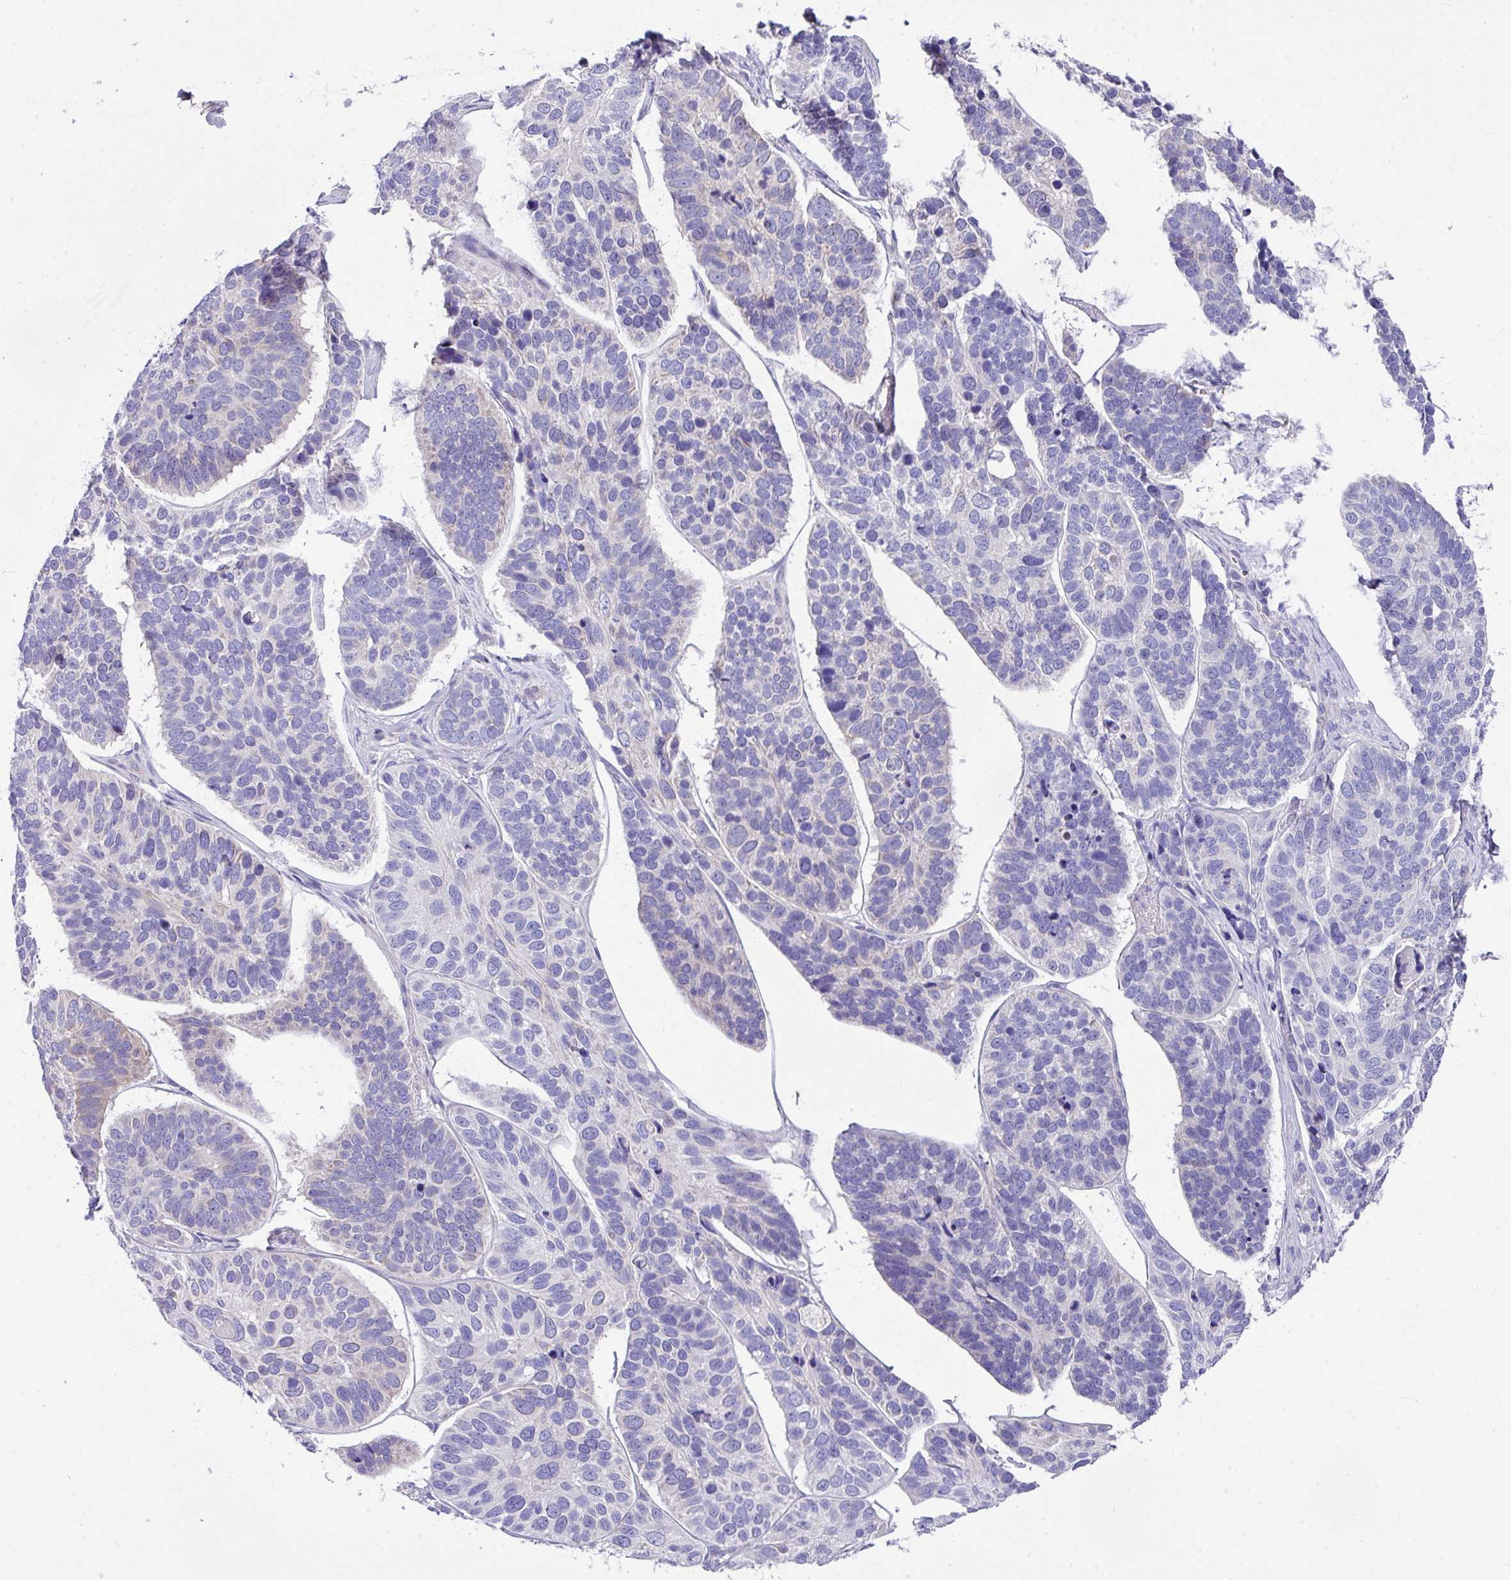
{"staining": {"intensity": "negative", "quantity": "none", "location": "none"}, "tissue": "skin cancer", "cell_type": "Tumor cells", "image_type": "cancer", "snomed": [{"axis": "morphology", "description": "Basal cell carcinoma"}, {"axis": "topography", "description": "Skin"}], "caption": "Human skin cancer (basal cell carcinoma) stained for a protein using immunohistochemistry (IHC) demonstrates no expression in tumor cells.", "gene": "DNAL1", "patient": {"sex": "male", "age": 62}}